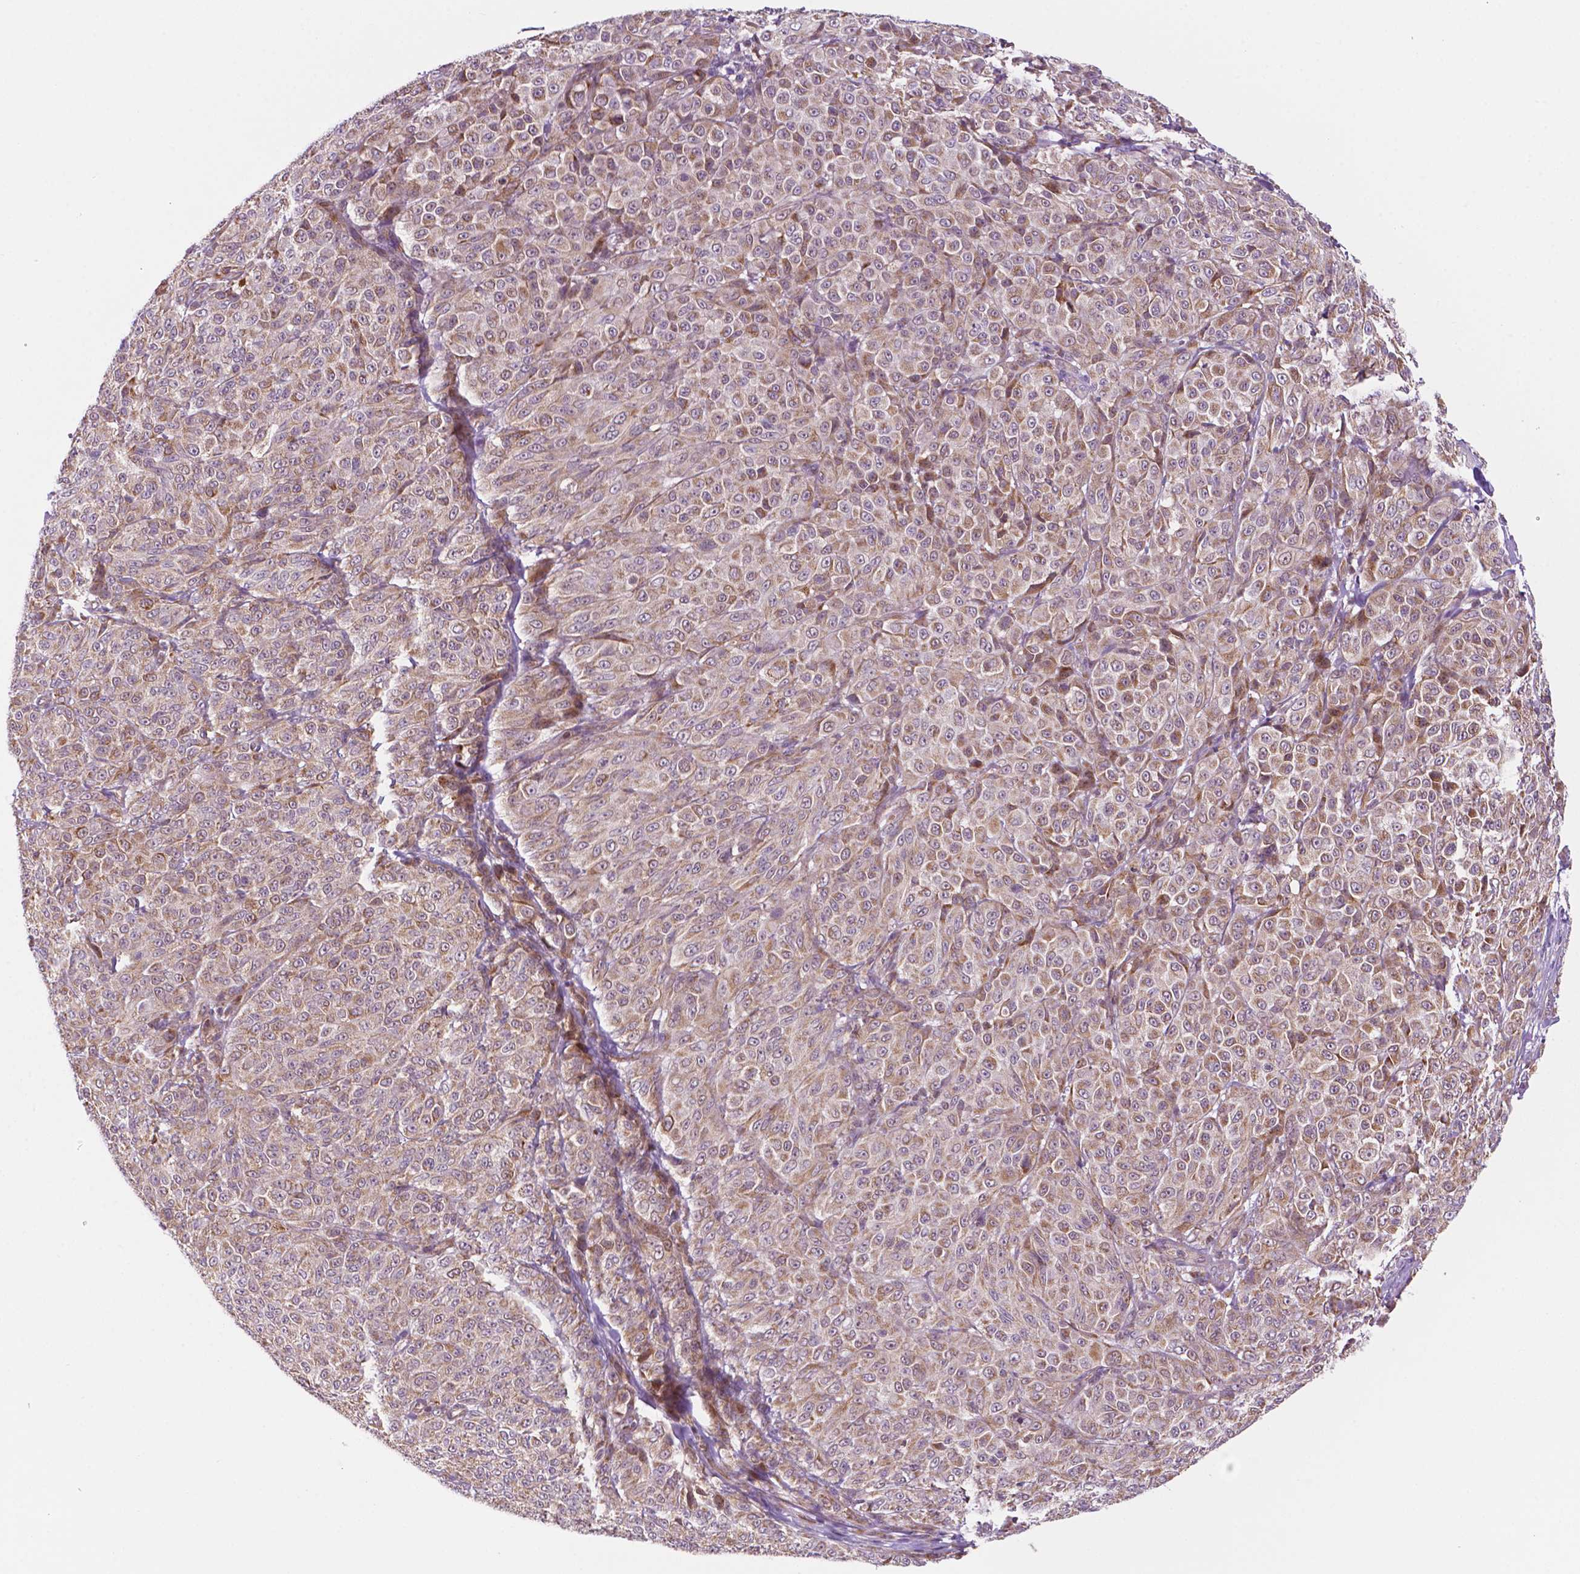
{"staining": {"intensity": "weak", "quantity": ">75%", "location": "cytoplasmic/membranous"}, "tissue": "melanoma", "cell_type": "Tumor cells", "image_type": "cancer", "snomed": [{"axis": "morphology", "description": "Malignant melanoma, NOS"}, {"axis": "topography", "description": "Skin"}], "caption": "Melanoma stained with a brown dye demonstrates weak cytoplasmic/membranous positive expression in about >75% of tumor cells.", "gene": "GEMIN4", "patient": {"sex": "male", "age": 89}}